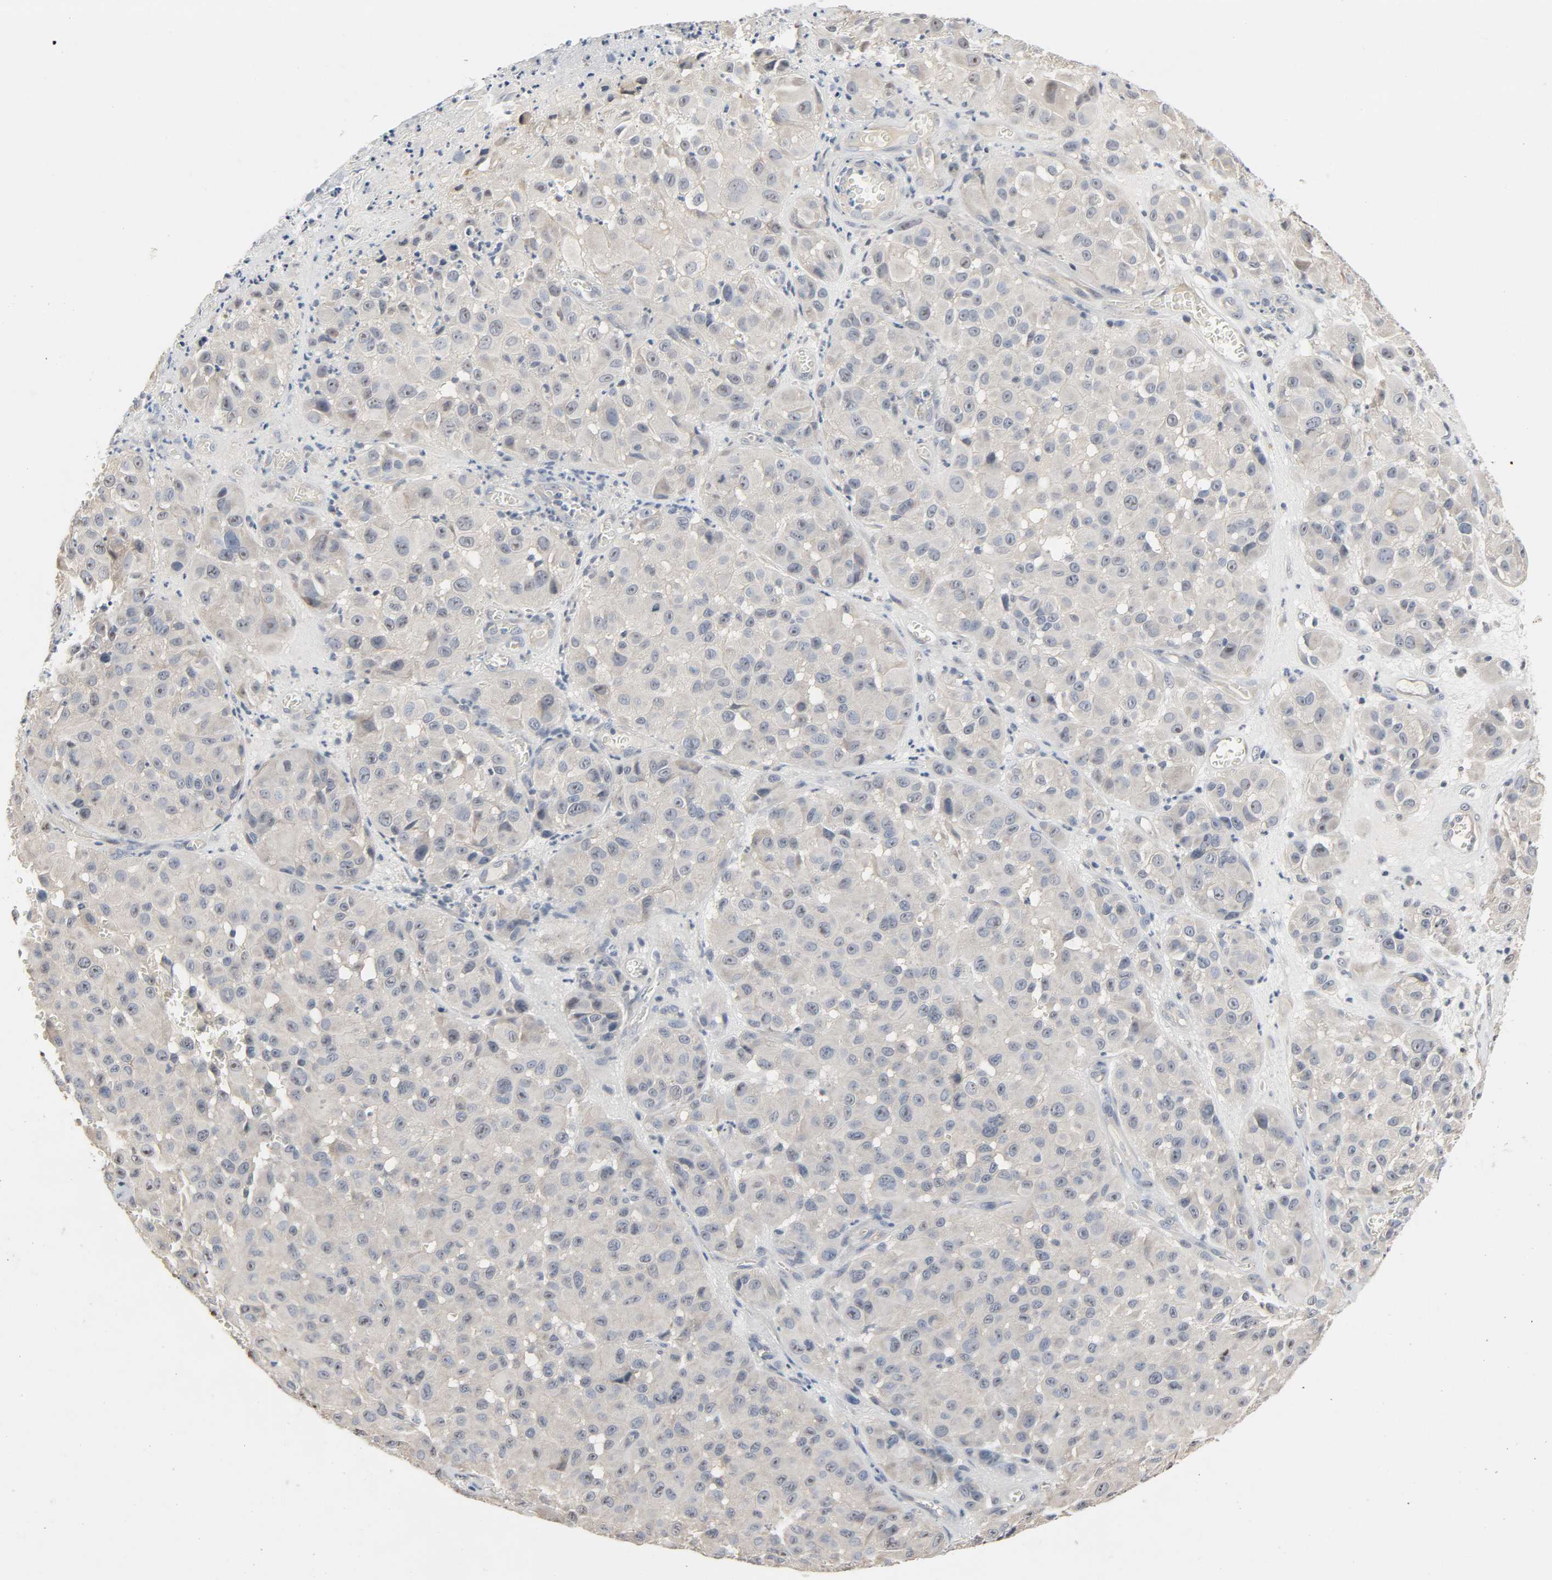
{"staining": {"intensity": "weak", "quantity": "<25%", "location": "cytoplasmic/membranous"}, "tissue": "melanoma", "cell_type": "Tumor cells", "image_type": "cancer", "snomed": [{"axis": "morphology", "description": "Malignant melanoma, NOS"}, {"axis": "topography", "description": "Skin"}], "caption": "IHC image of neoplastic tissue: human malignant melanoma stained with DAB (3,3'-diaminobenzidine) reveals no significant protein staining in tumor cells.", "gene": "CD4", "patient": {"sex": "female", "age": 21}}